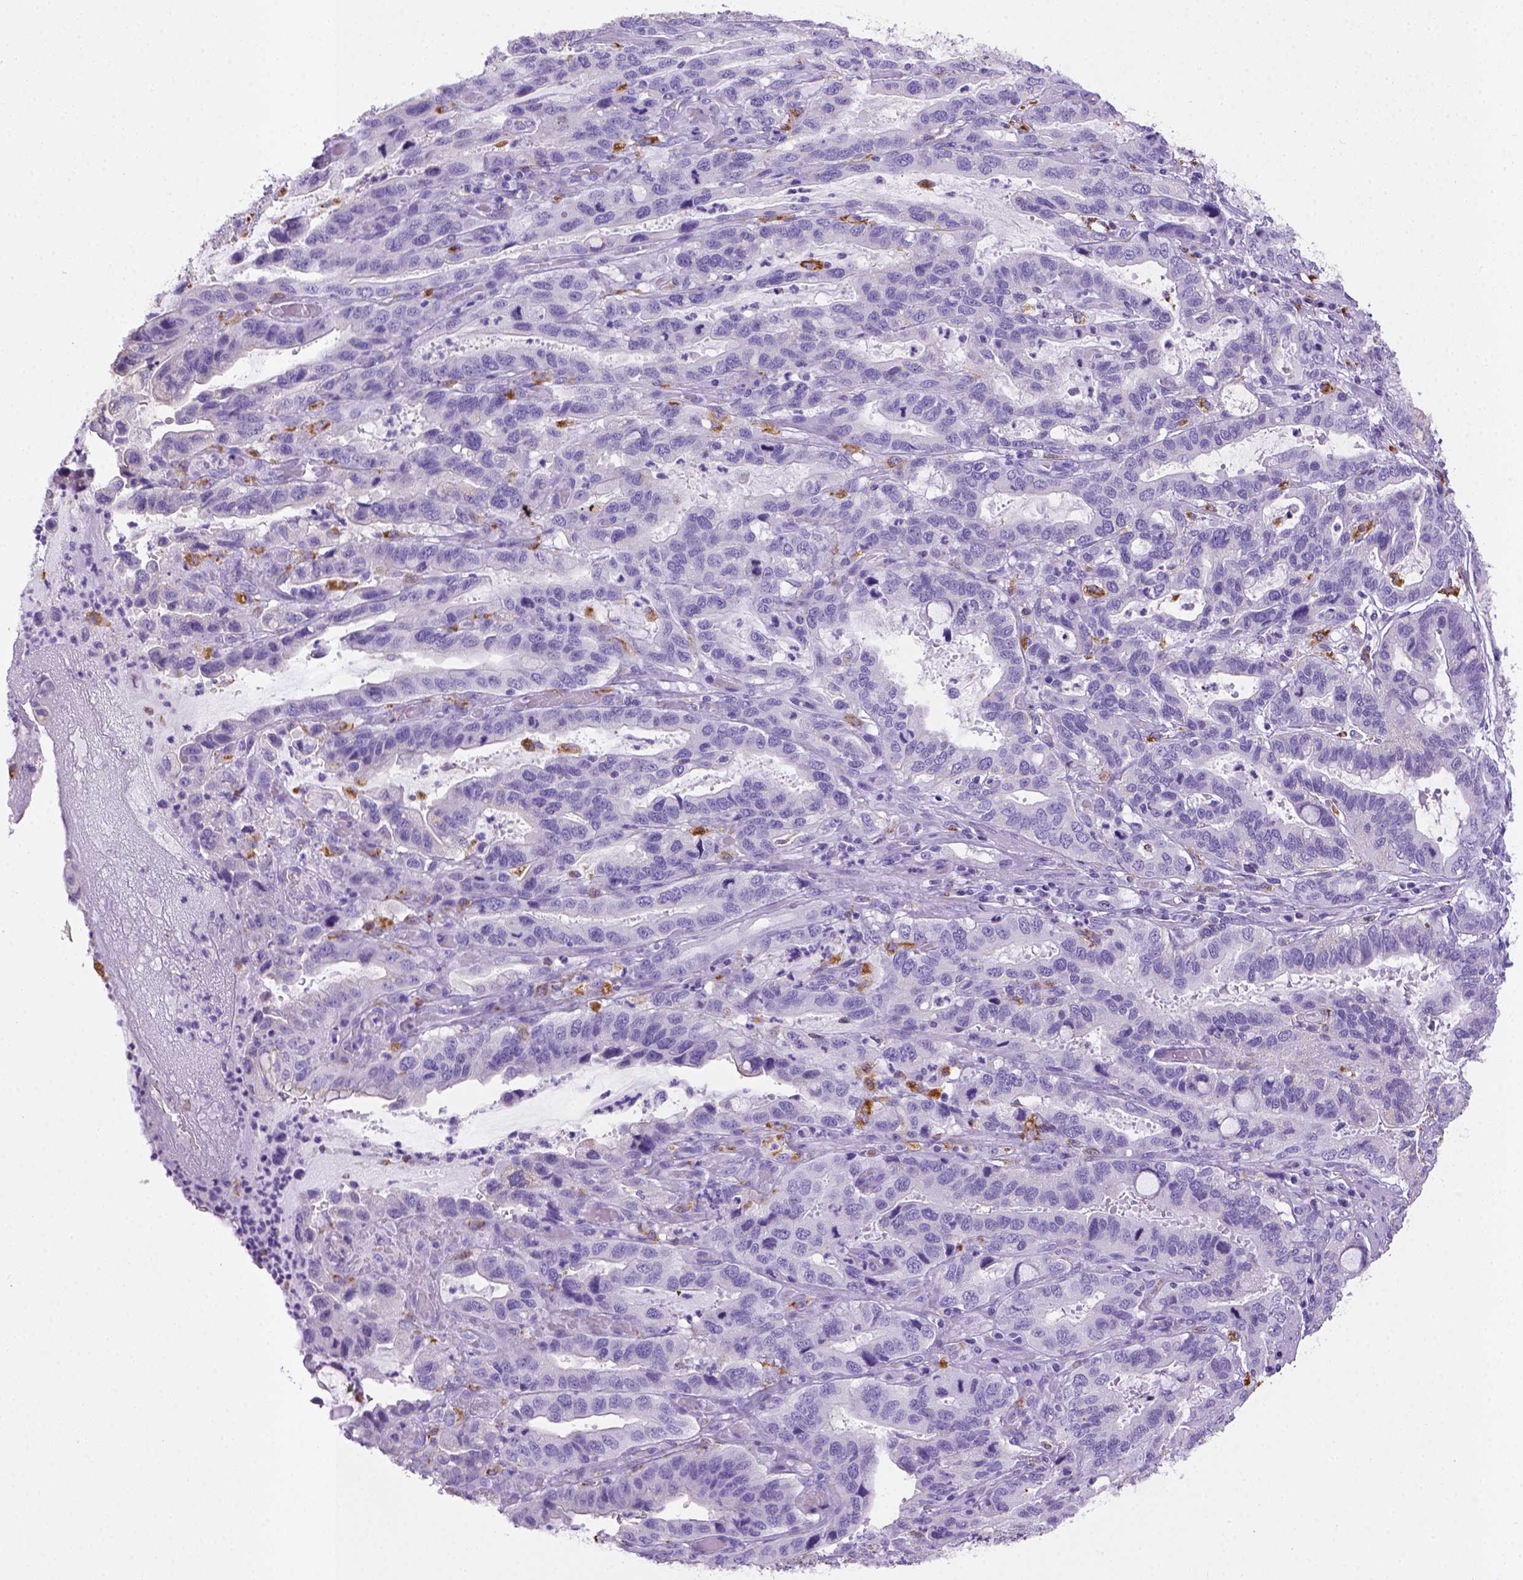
{"staining": {"intensity": "negative", "quantity": "none", "location": "none"}, "tissue": "stomach cancer", "cell_type": "Tumor cells", "image_type": "cancer", "snomed": [{"axis": "morphology", "description": "Adenocarcinoma, NOS"}, {"axis": "topography", "description": "Stomach, lower"}], "caption": "IHC micrograph of stomach cancer stained for a protein (brown), which reveals no positivity in tumor cells.", "gene": "CD68", "patient": {"sex": "female", "age": 76}}